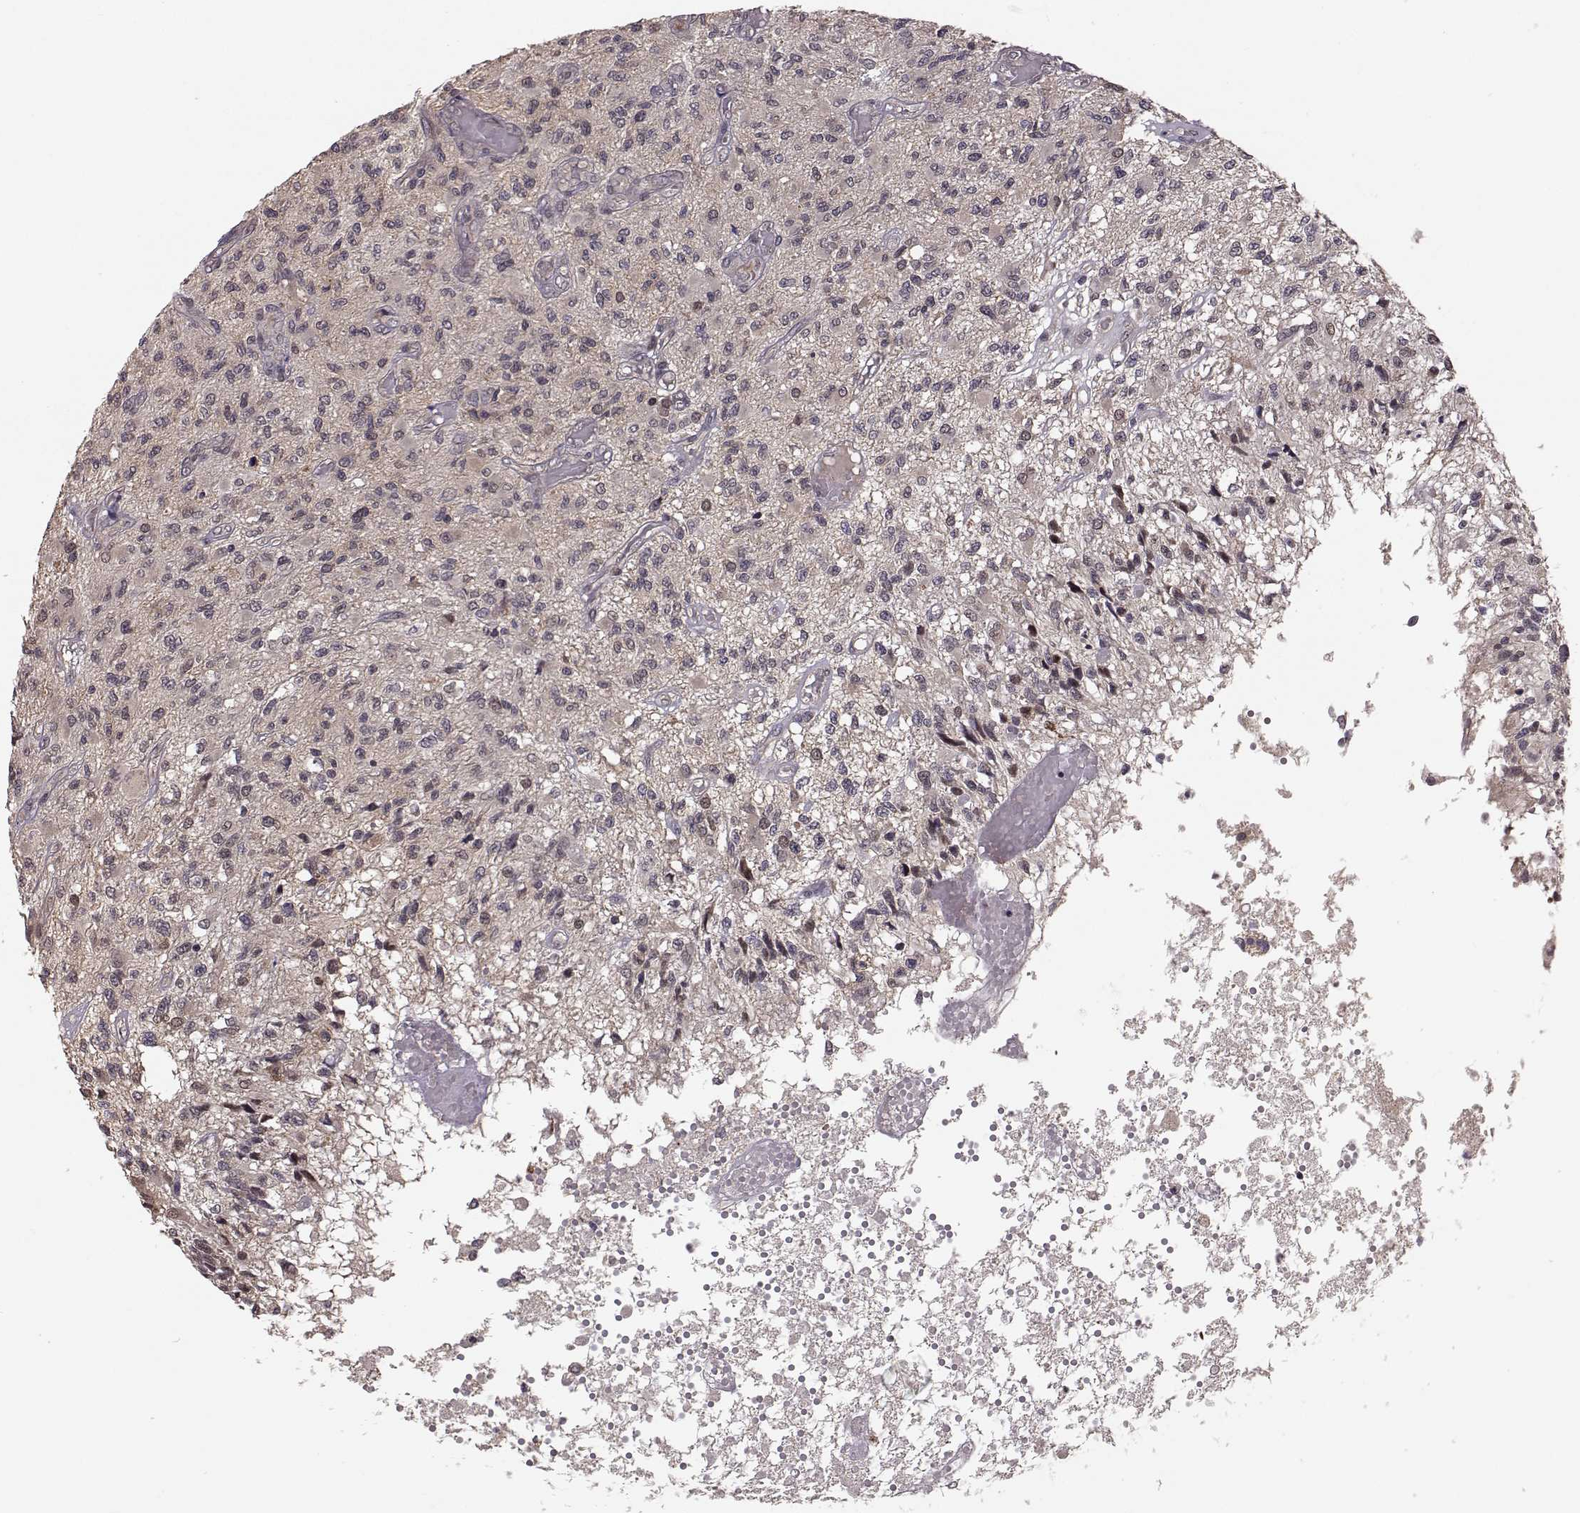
{"staining": {"intensity": "negative", "quantity": "none", "location": "none"}, "tissue": "glioma", "cell_type": "Tumor cells", "image_type": "cancer", "snomed": [{"axis": "morphology", "description": "Glioma, malignant, High grade"}, {"axis": "topography", "description": "Brain"}], "caption": "DAB immunohistochemical staining of human glioma exhibits no significant expression in tumor cells.", "gene": "PLEKHG3", "patient": {"sex": "female", "age": 63}}